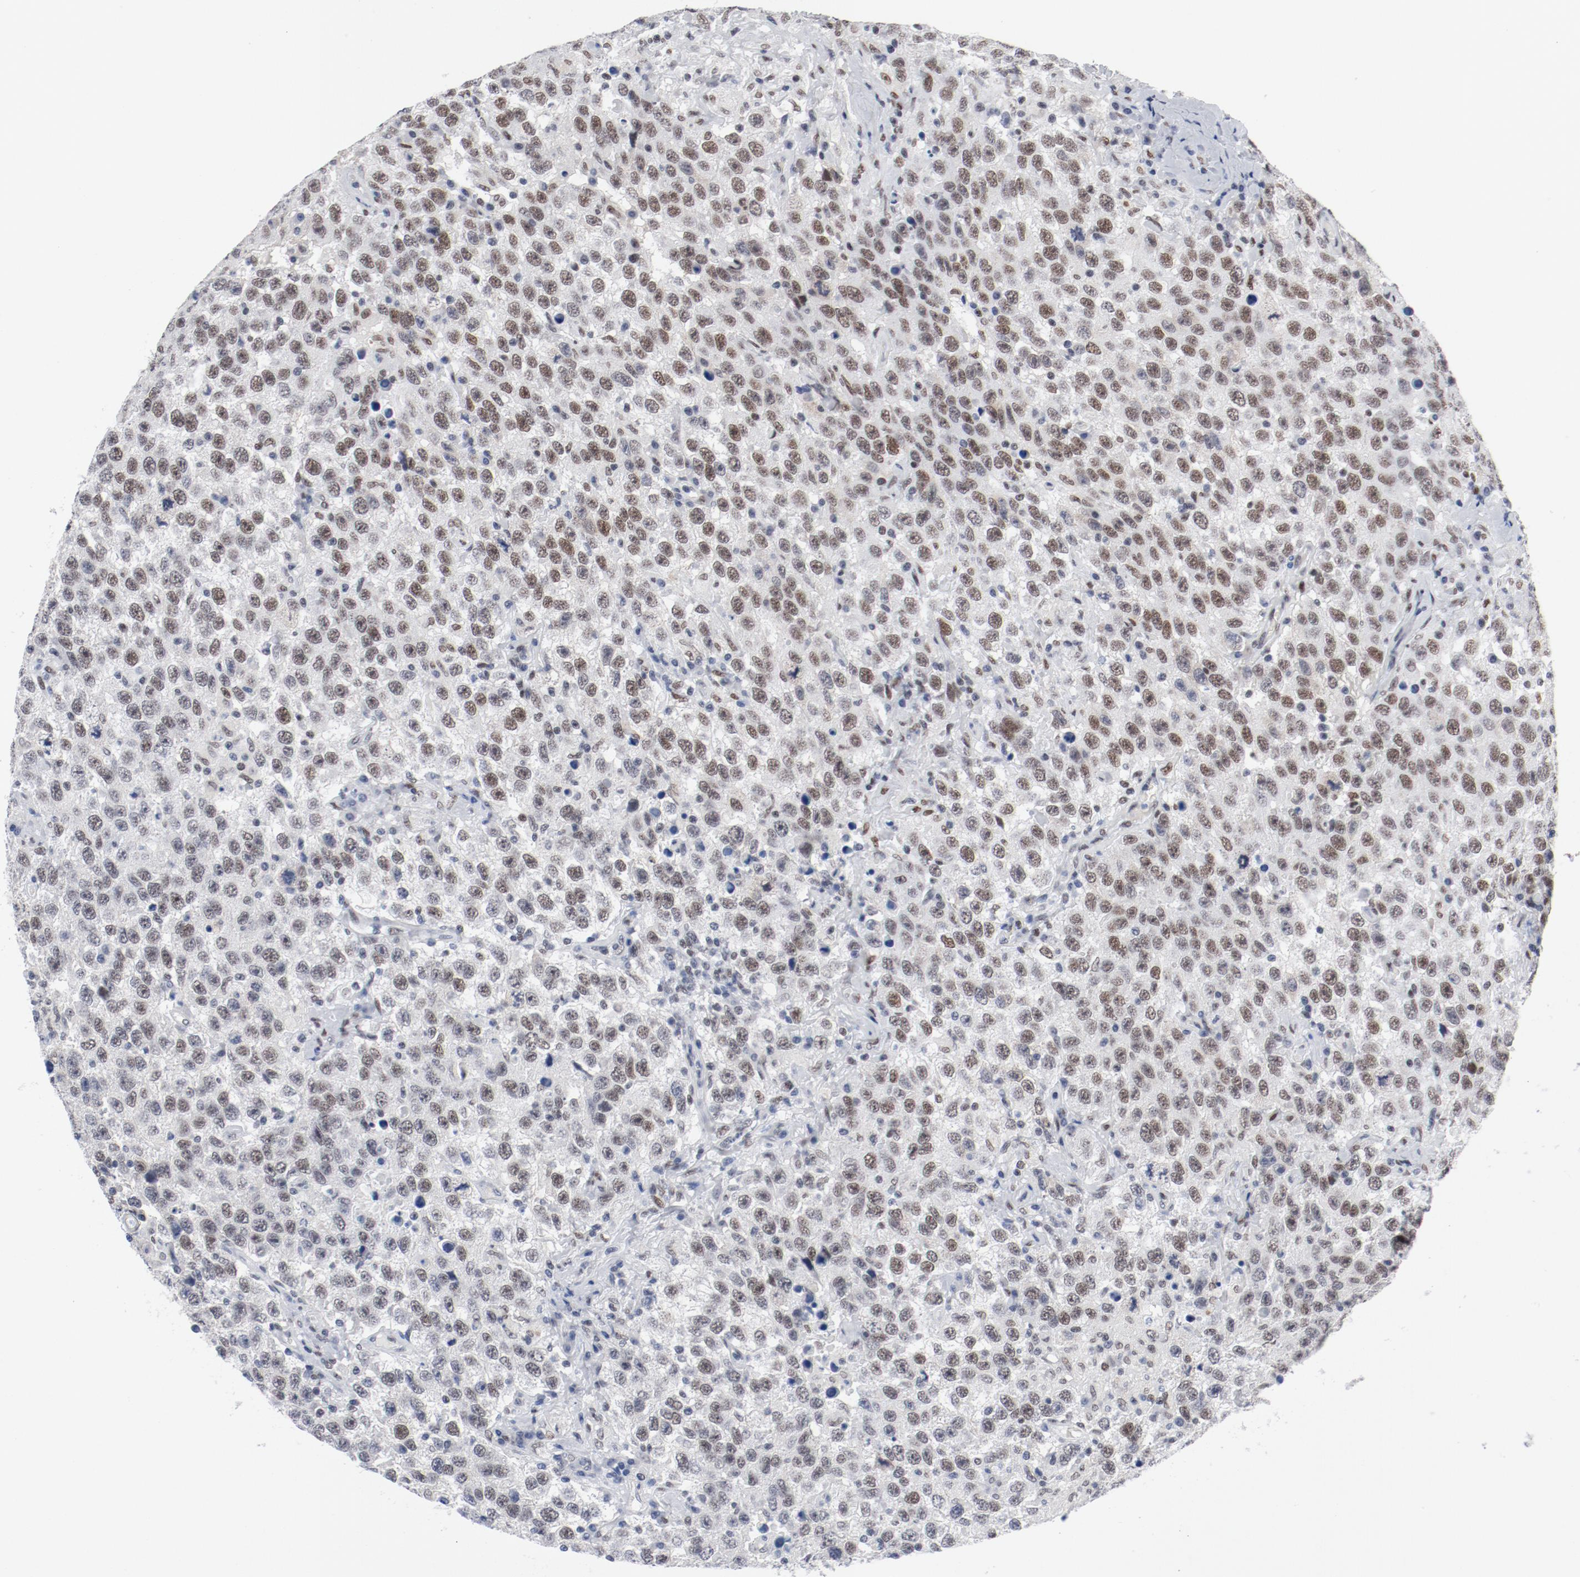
{"staining": {"intensity": "moderate", "quantity": ">75%", "location": "nuclear"}, "tissue": "testis cancer", "cell_type": "Tumor cells", "image_type": "cancer", "snomed": [{"axis": "morphology", "description": "Seminoma, NOS"}, {"axis": "topography", "description": "Testis"}], "caption": "Testis cancer (seminoma) tissue demonstrates moderate nuclear staining in about >75% of tumor cells, visualized by immunohistochemistry. The protein of interest is shown in brown color, while the nuclei are stained blue.", "gene": "ARNT", "patient": {"sex": "male", "age": 41}}